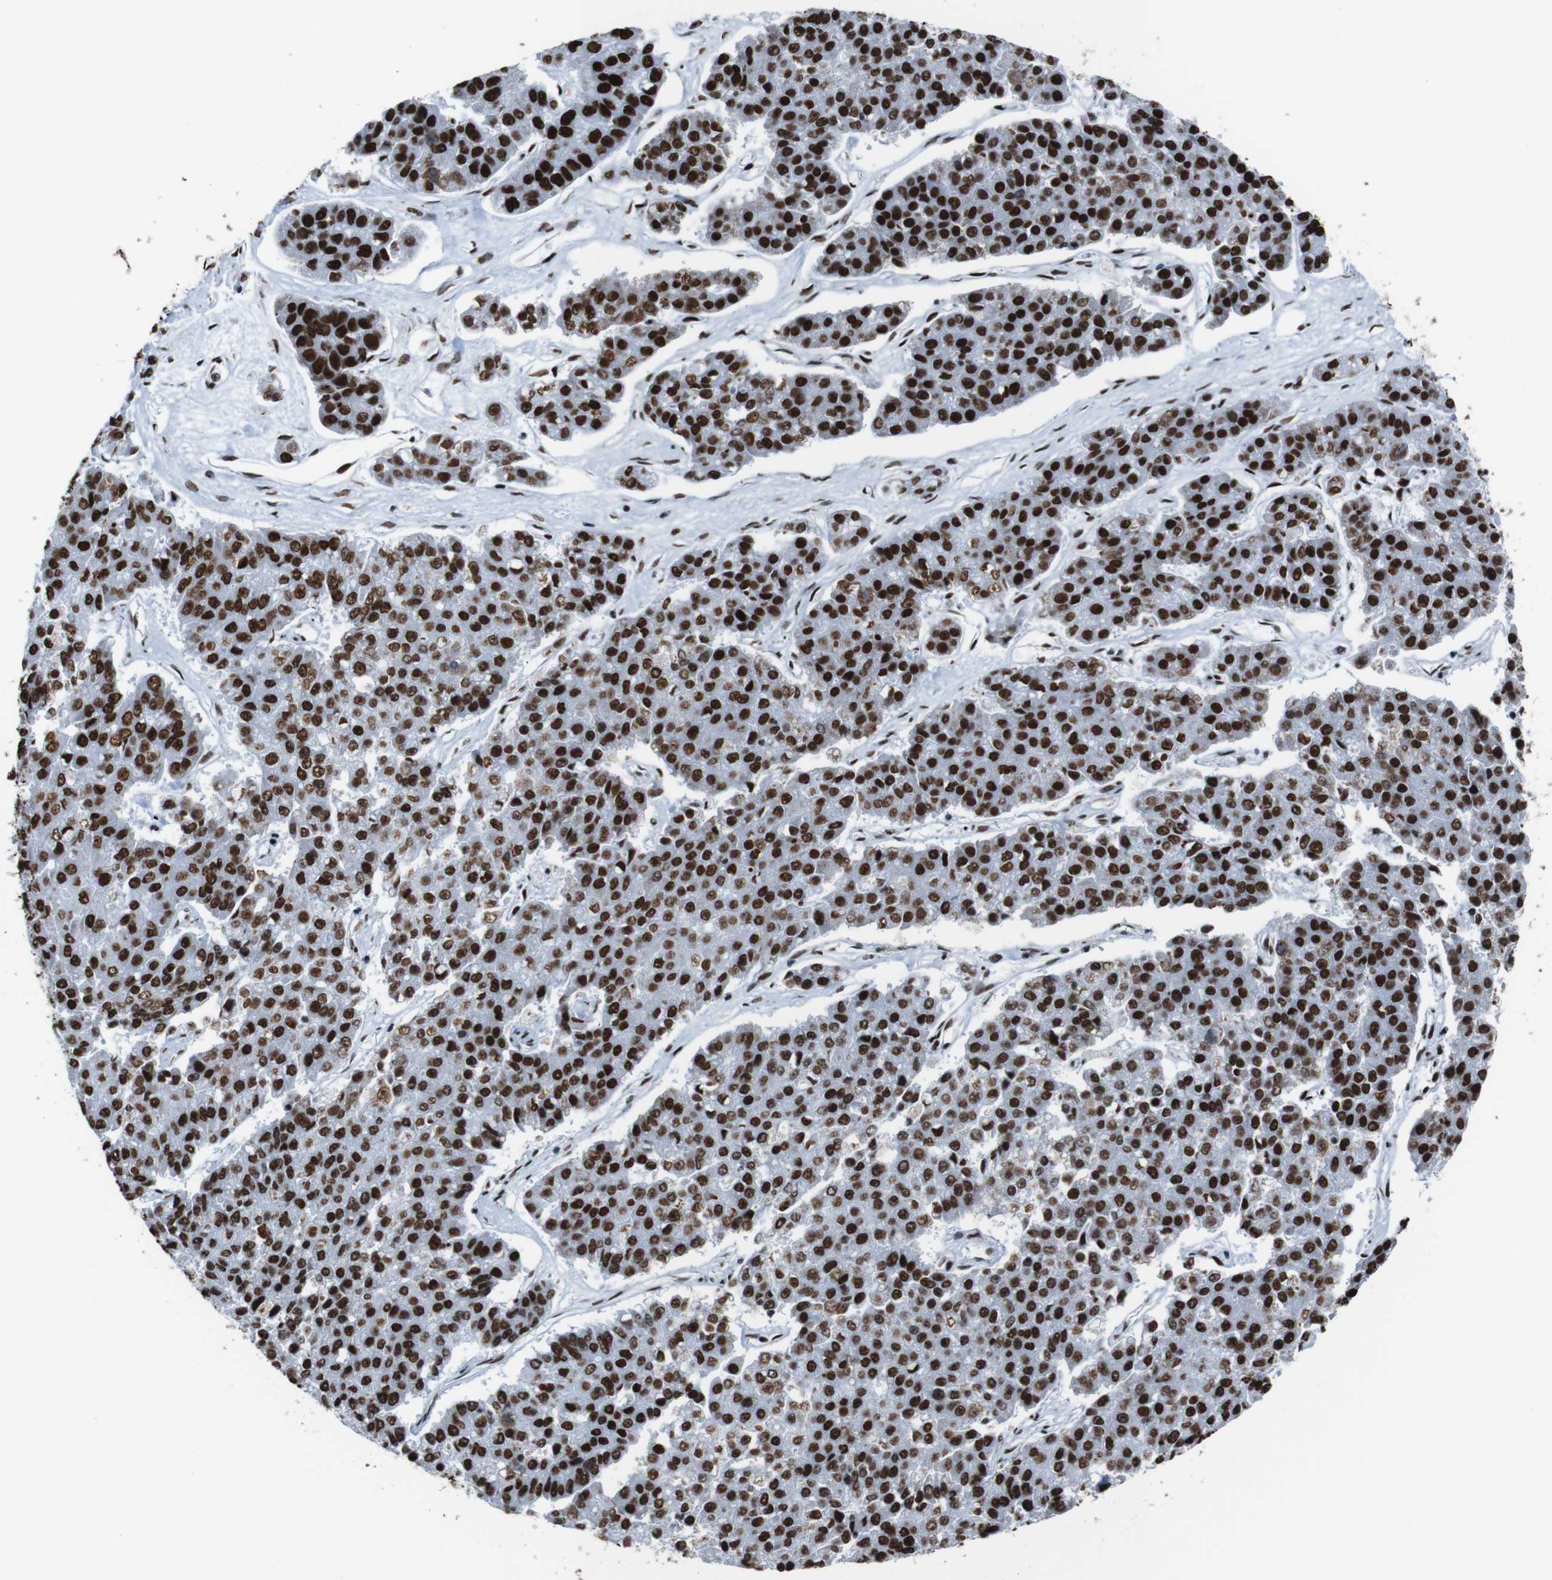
{"staining": {"intensity": "strong", "quantity": ">75%", "location": "nuclear"}, "tissue": "pancreatic cancer", "cell_type": "Tumor cells", "image_type": "cancer", "snomed": [{"axis": "morphology", "description": "Adenocarcinoma, NOS"}, {"axis": "topography", "description": "Pancreas"}], "caption": "Immunohistochemical staining of pancreatic cancer (adenocarcinoma) exhibits strong nuclear protein staining in about >75% of tumor cells.", "gene": "ROMO1", "patient": {"sex": "male", "age": 50}}